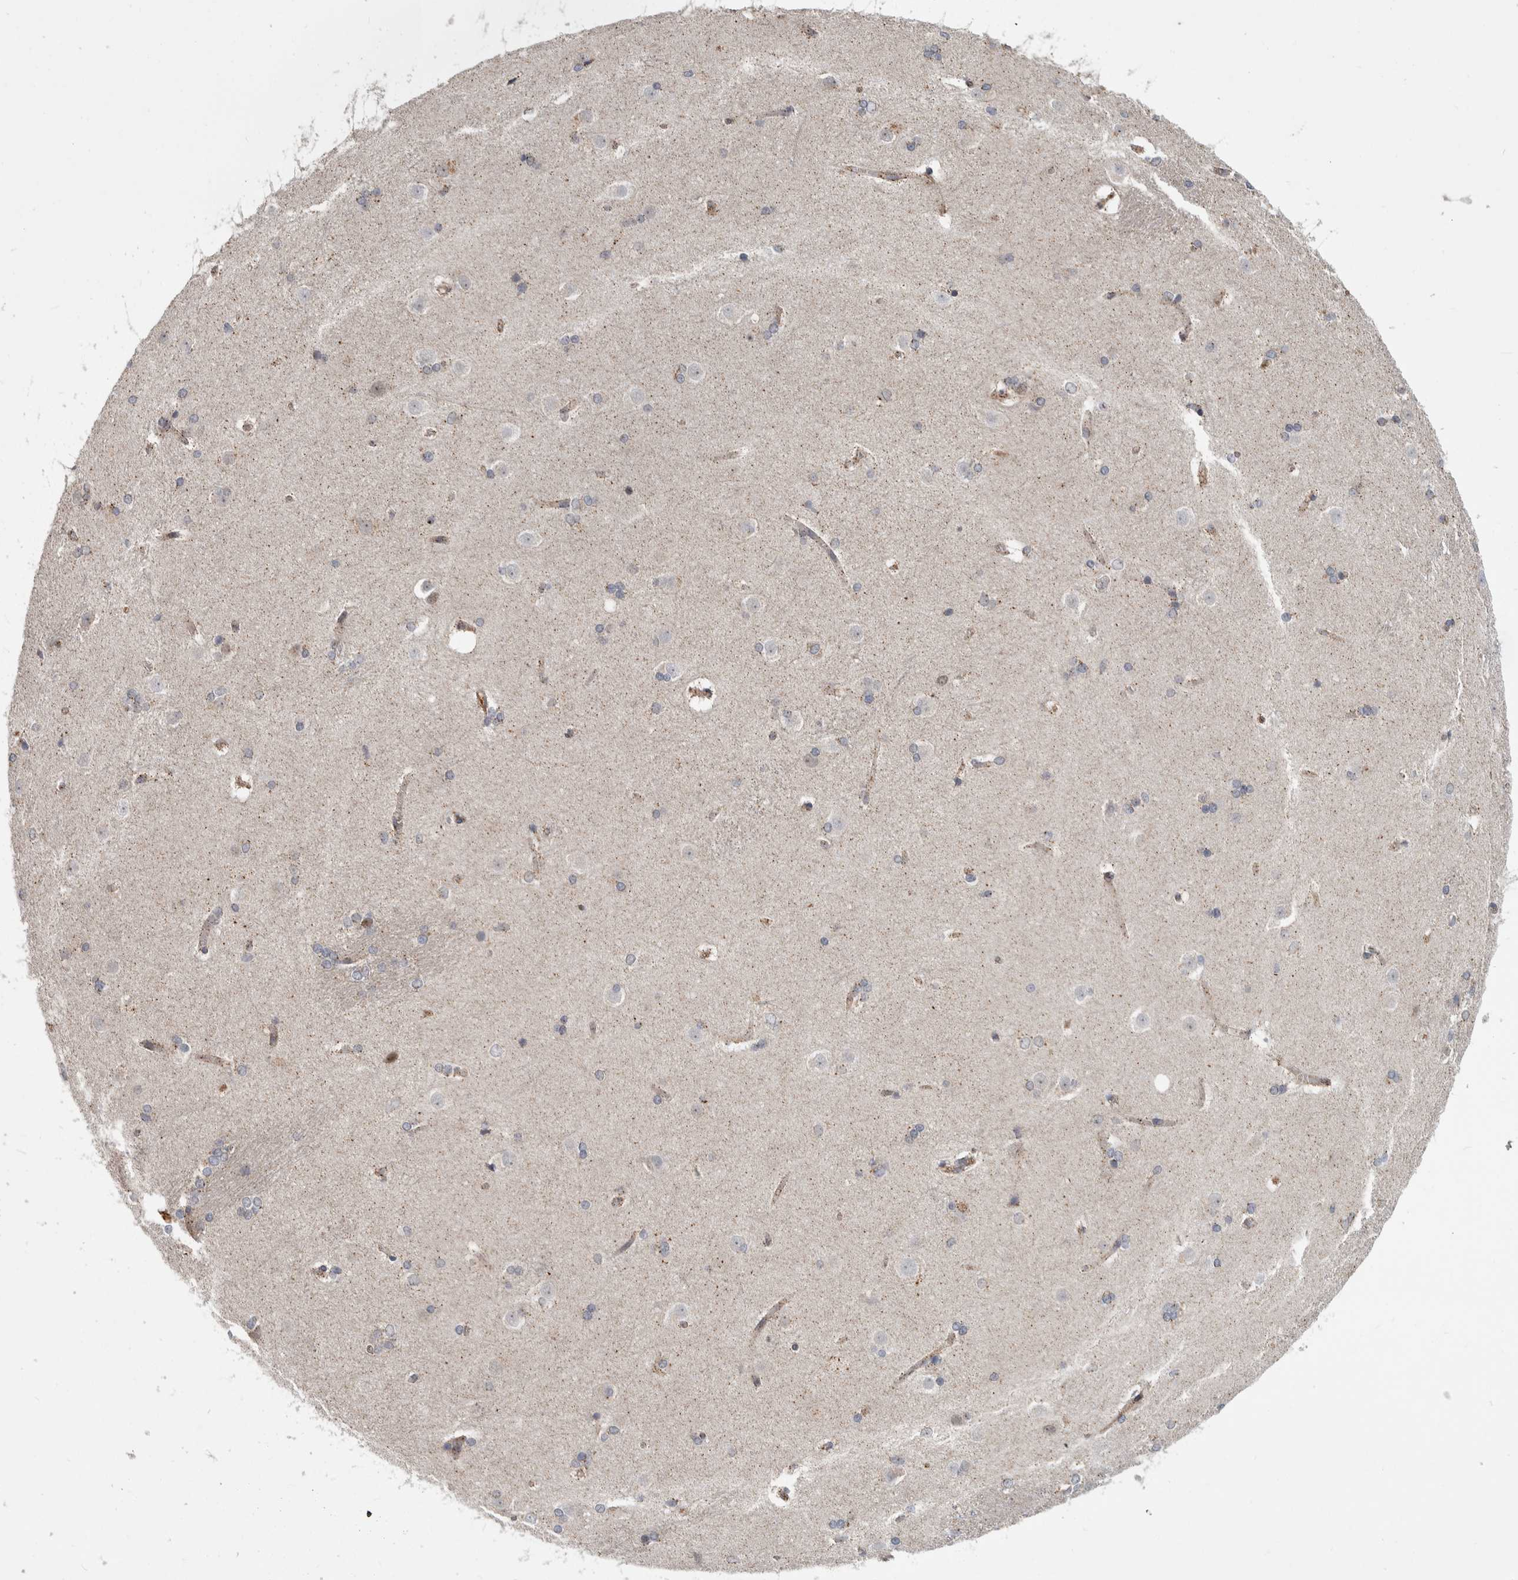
{"staining": {"intensity": "moderate", "quantity": "25%-75%", "location": "cytoplasmic/membranous"}, "tissue": "caudate", "cell_type": "Glial cells", "image_type": "normal", "snomed": [{"axis": "morphology", "description": "Normal tissue, NOS"}, {"axis": "topography", "description": "Lateral ventricle wall"}], "caption": "Approximately 25%-75% of glial cells in normal human caudate display moderate cytoplasmic/membranous protein staining as visualized by brown immunohistochemical staining.", "gene": "MSL1", "patient": {"sex": "female", "age": 19}}